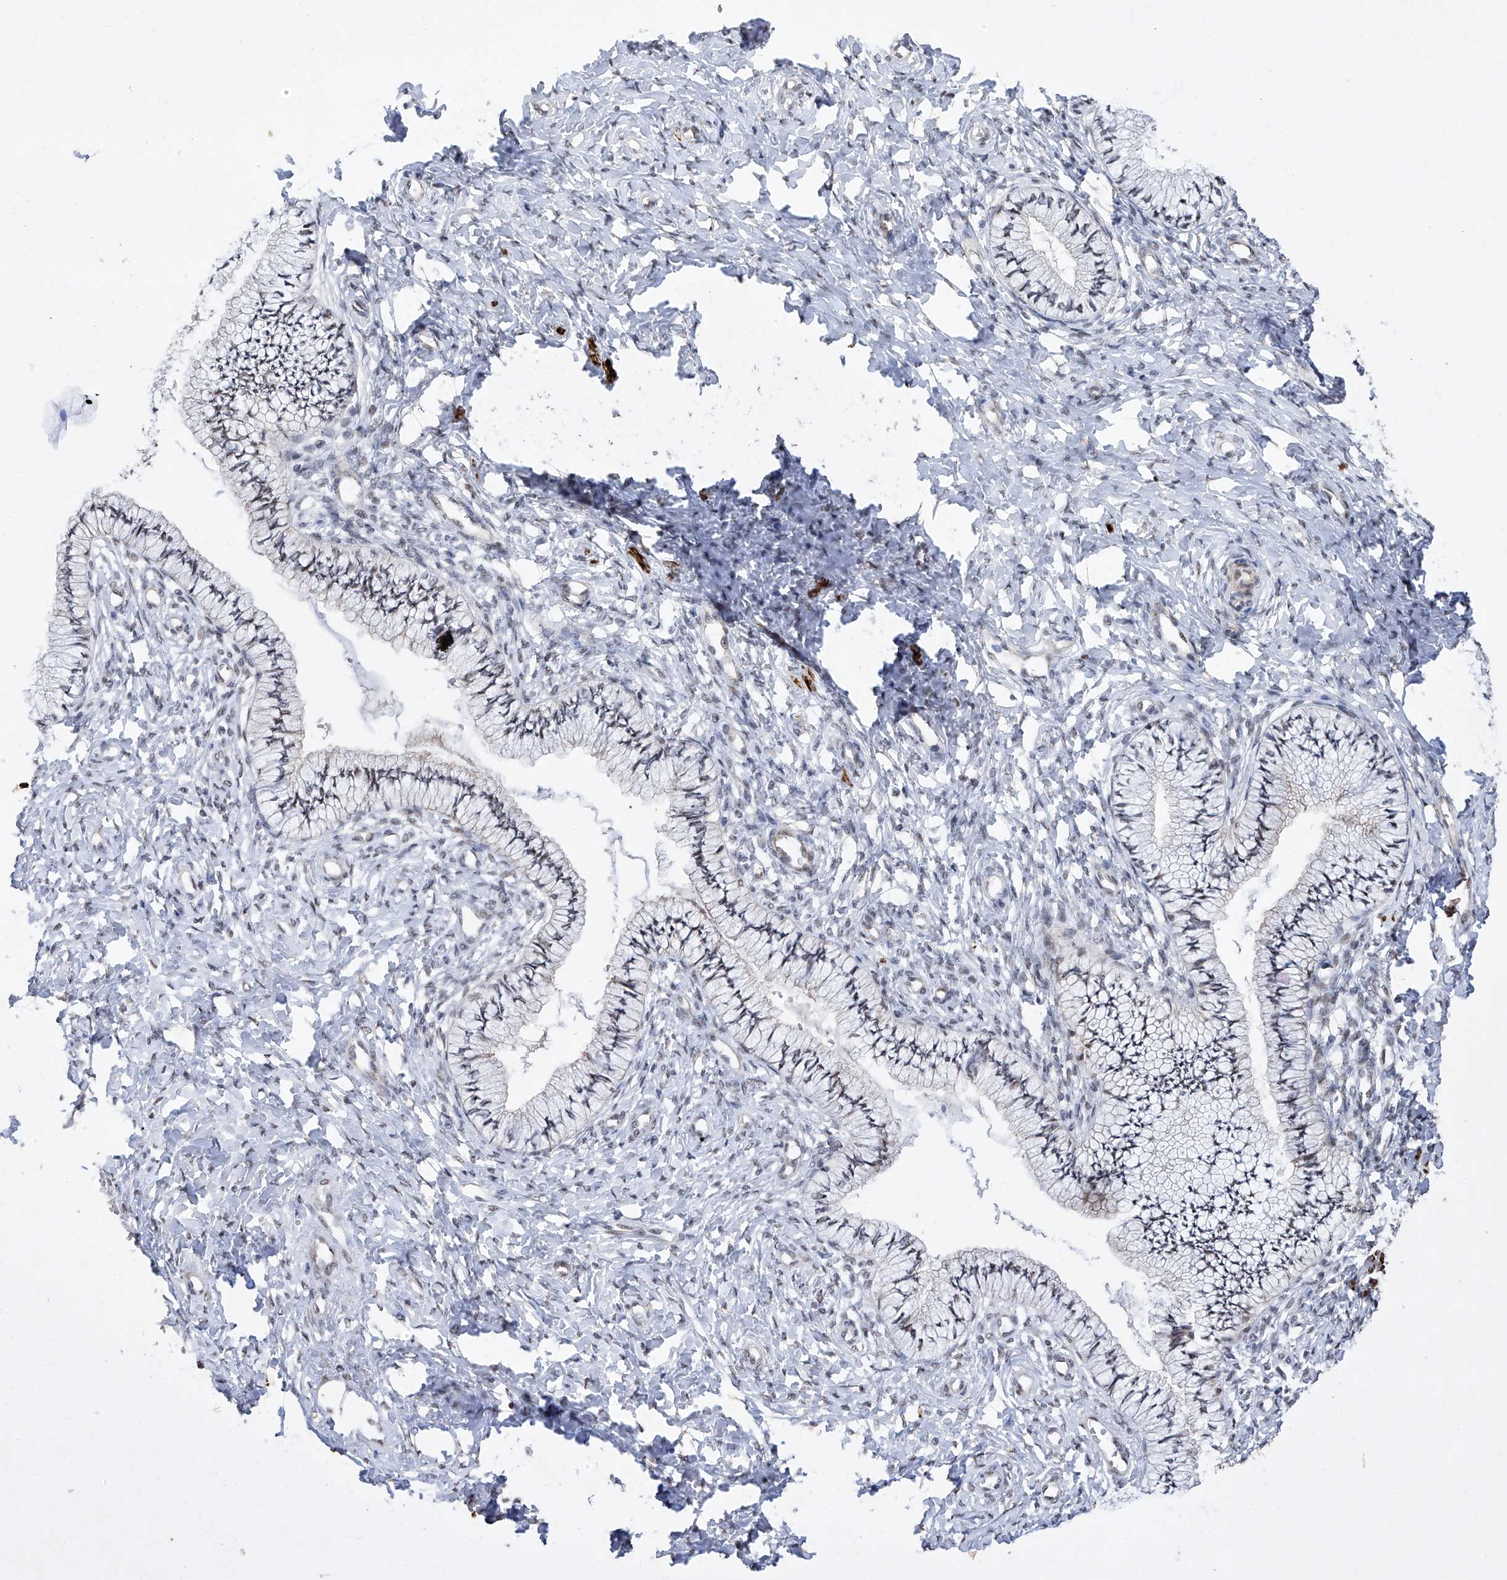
{"staining": {"intensity": "strong", "quantity": "25%-75%", "location": "nuclear"}, "tissue": "cervix", "cell_type": "Glandular cells", "image_type": "normal", "snomed": [{"axis": "morphology", "description": "Normal tissue, NOS"}, {"axis": "topography", "description": "Cervix"}], "caption": "About 25%-75% of glandular cells in unremarkable human cervix display strong nuclear protein staining as visualized by brown immunohistochemical staining.", "gene": "NFATC4", "patient": {"sex": "female", "age": 36}}